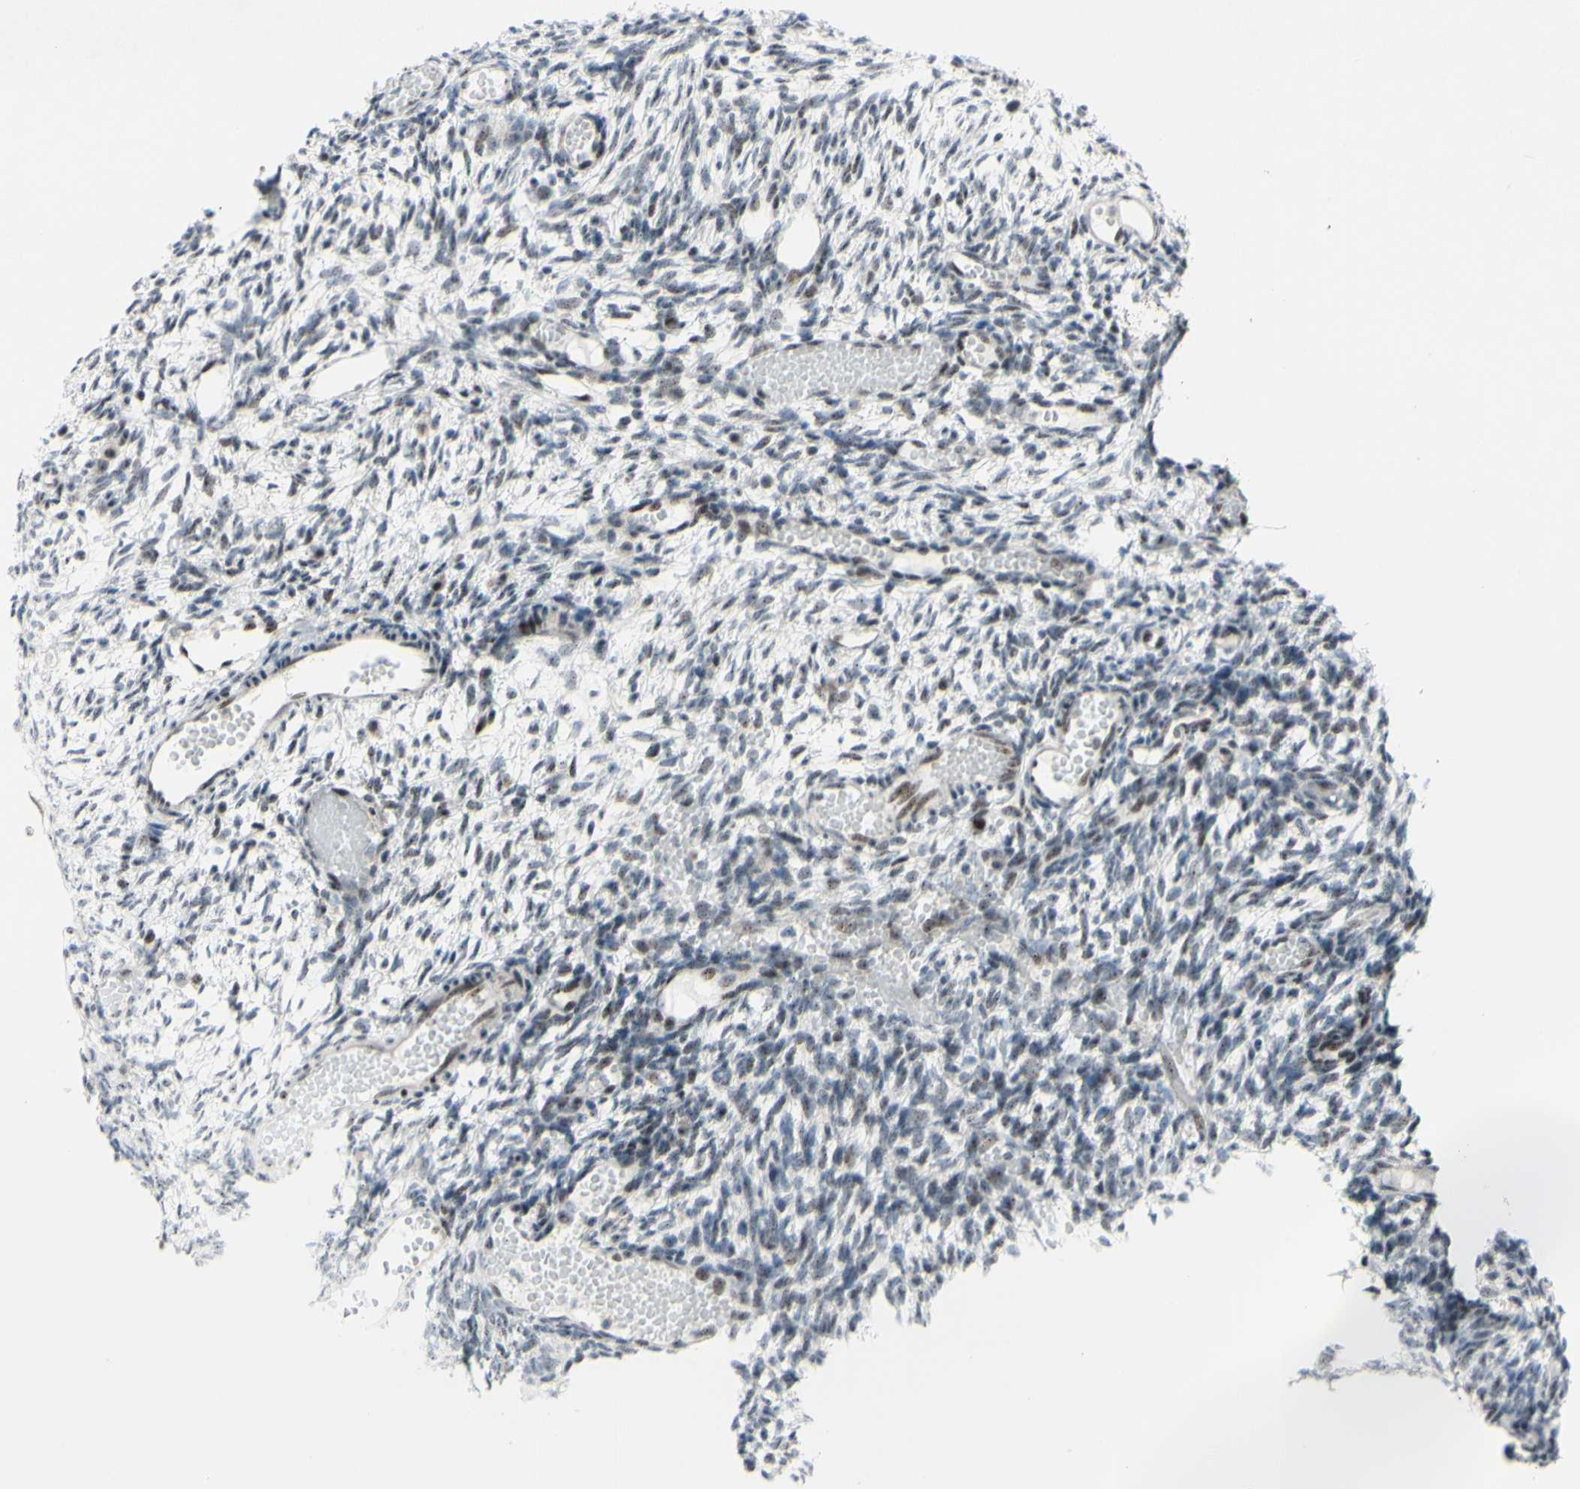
{"staining": {"intensity": "weak", "quantity": "<25%", "location": "nuclear"}, "tissue": "ovary", "cell_type": "Ovarian stroma cells", "image_type": "normal", "snomed": [{"axis": "morphology", "description": "Normal tissue, NOS"}, {"axis": "topography", "description": "Ovary"}], "caption": "The image exhibits no significant staining in ovarian stroma cells of ovary.", "gene": "POLR1A", "patient": {"sex": "female", "age": 35}}